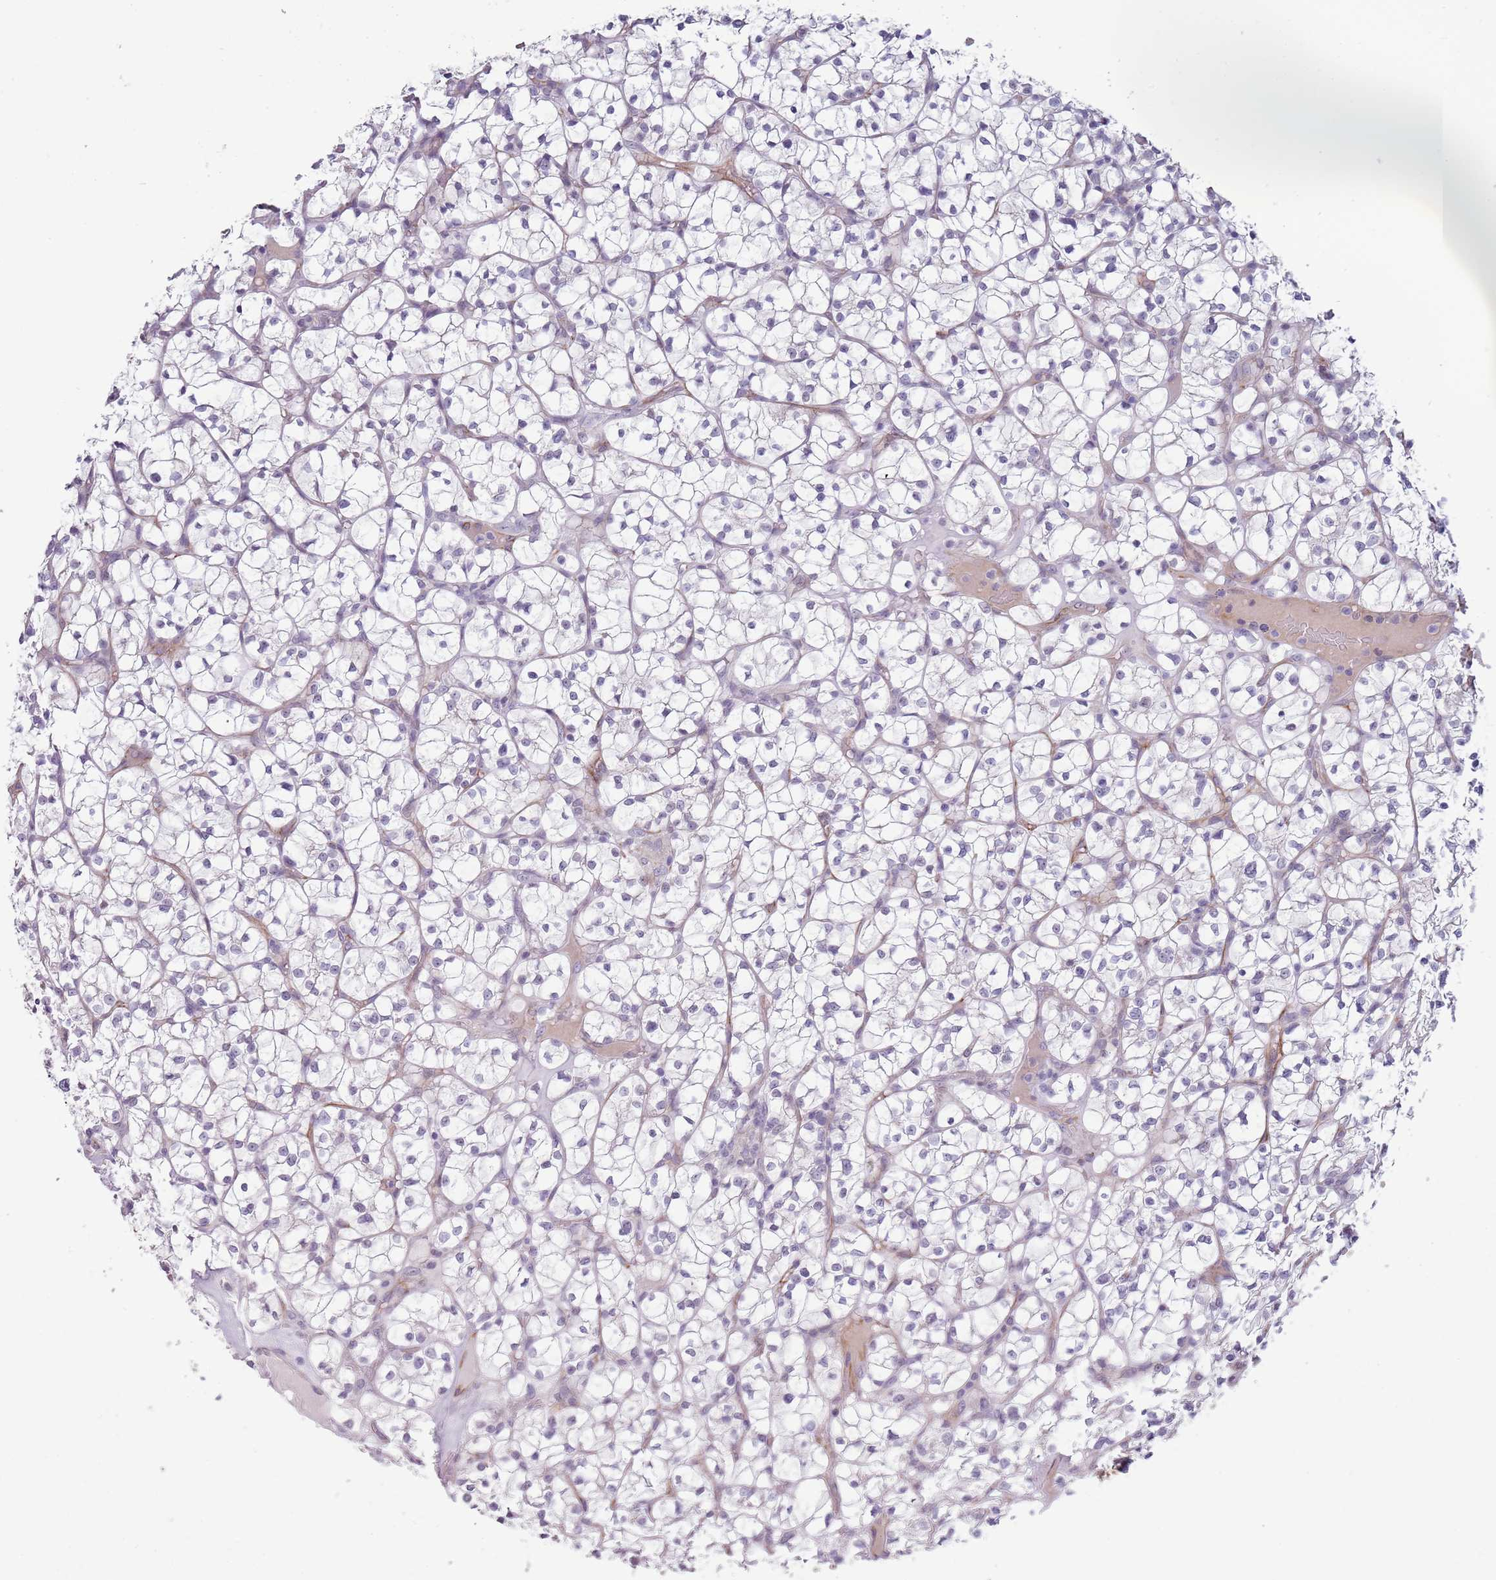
{"staining": {"intensity": "negative", "quantity": "none", "location": "none"}, "tissue": "renal cancer", "cell_type": "Tumor cells", "image_type": "cancer", "snomed": [{"axis": "morphology", "description": "Adenocarcinoma, NOS"}, {"axis": "topography", "description": "Kidney"}], "caption": "This is a histopathology image of immunohistochemistry staining of renal cancer, which shows no expression in tumor cells.", "gene": "NBPF3", "patient": {"sex": "female", "age": 64}}